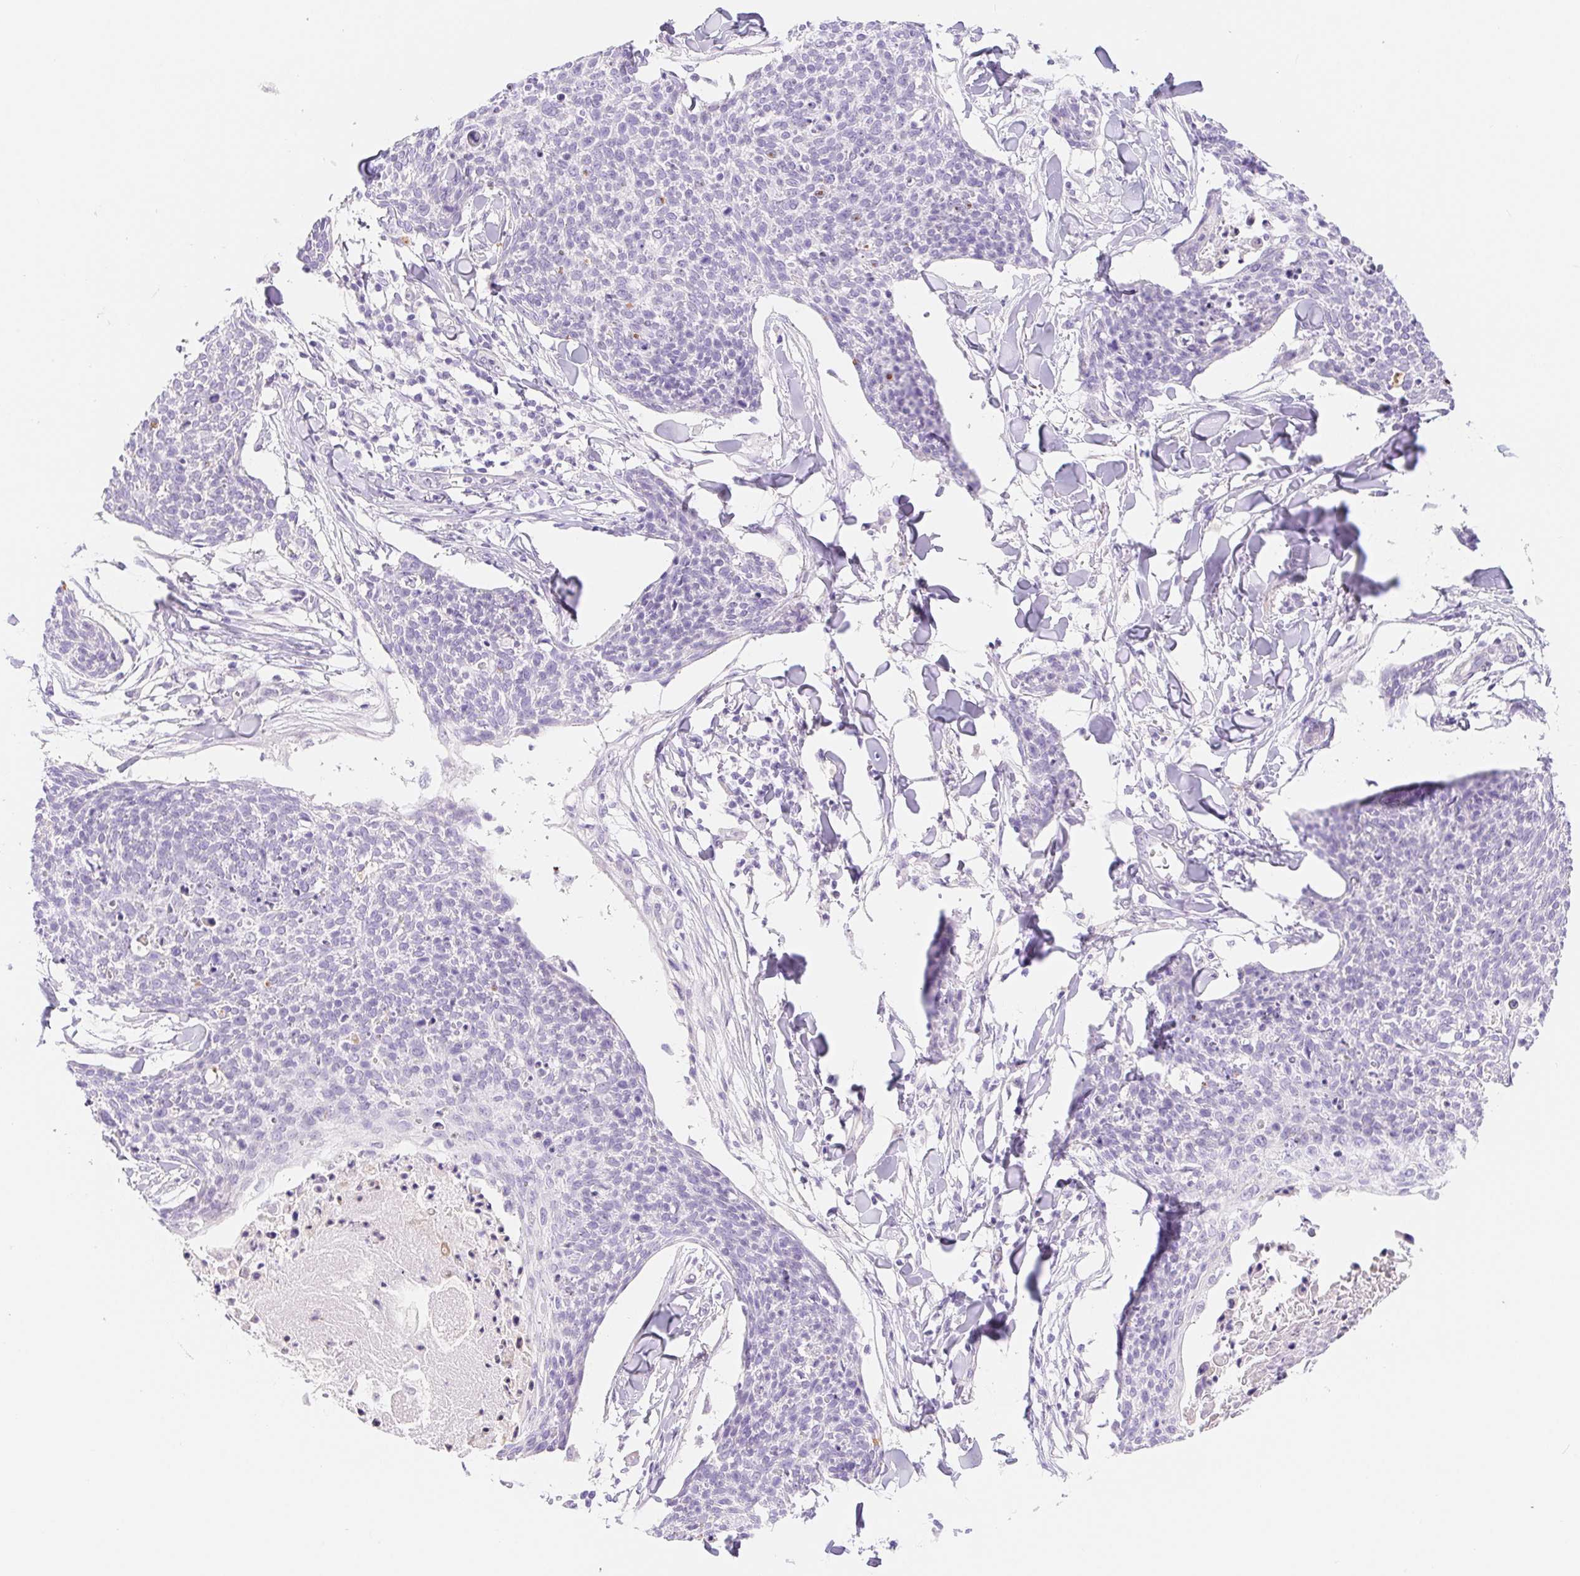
{"staining": {"intensity": "negative", "quantity": "none", "location": "none"}, "tissue": "skin cancer", "cell_type": "Tumor cells", "image_type": "cancer", "snomed": [{"axis": "morphology", "description": "Squamous cell carcinoma, NOS"}, {"axis": "topography", "description": "Skin"}, {"axis": "topography", "description": "Vulva"}], "caption": "Immunohistochemistry histopathology image of neoplastic tissue: squamous cell carcinoma (skin) stained with DAB demonstrates no significant protein staining in tumor cells.", "gene": "DYNC2LI1", "patient": {"sex": "female", "age": 75}}